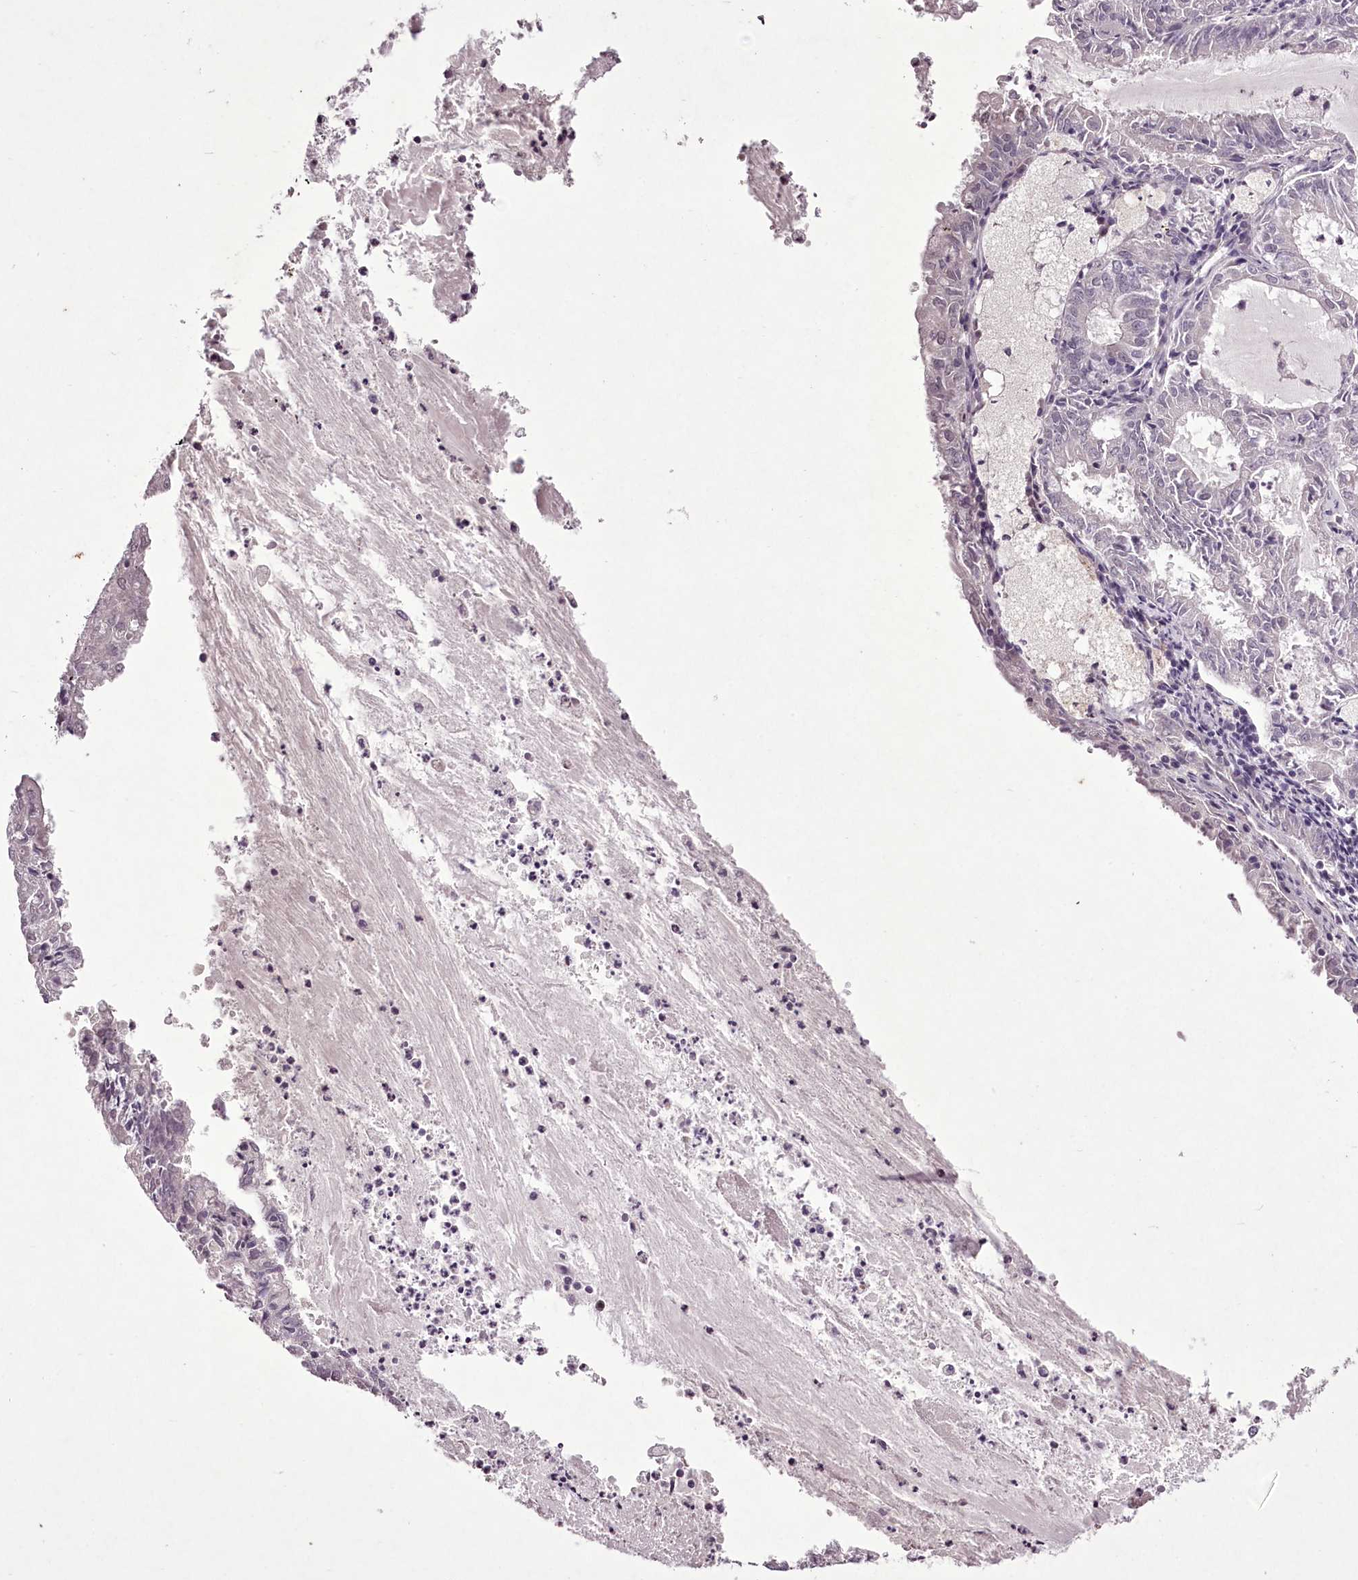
{"staining": {"intensity": "negative", "quantity": "none", "location": "none"}, "tissue": "endometrial cancer", "cell_type": "Tumor cells", "image_type": "cancer", "snomed": [{"axis": "morphology", "description": "Adenocarcinoma, NOS"}, {"axis": "topography", "description": "Endometrium"}], "caption": "Immunohistochemical staining of endometrial cancer (adenocarcinoma) displays no significant staining in tumor cells. (DAB immunohistochemistry (IHC) with hematoxylin counter stain).", "gene": "C1orf56", "patient": {"sex": "female", "age": 57}}